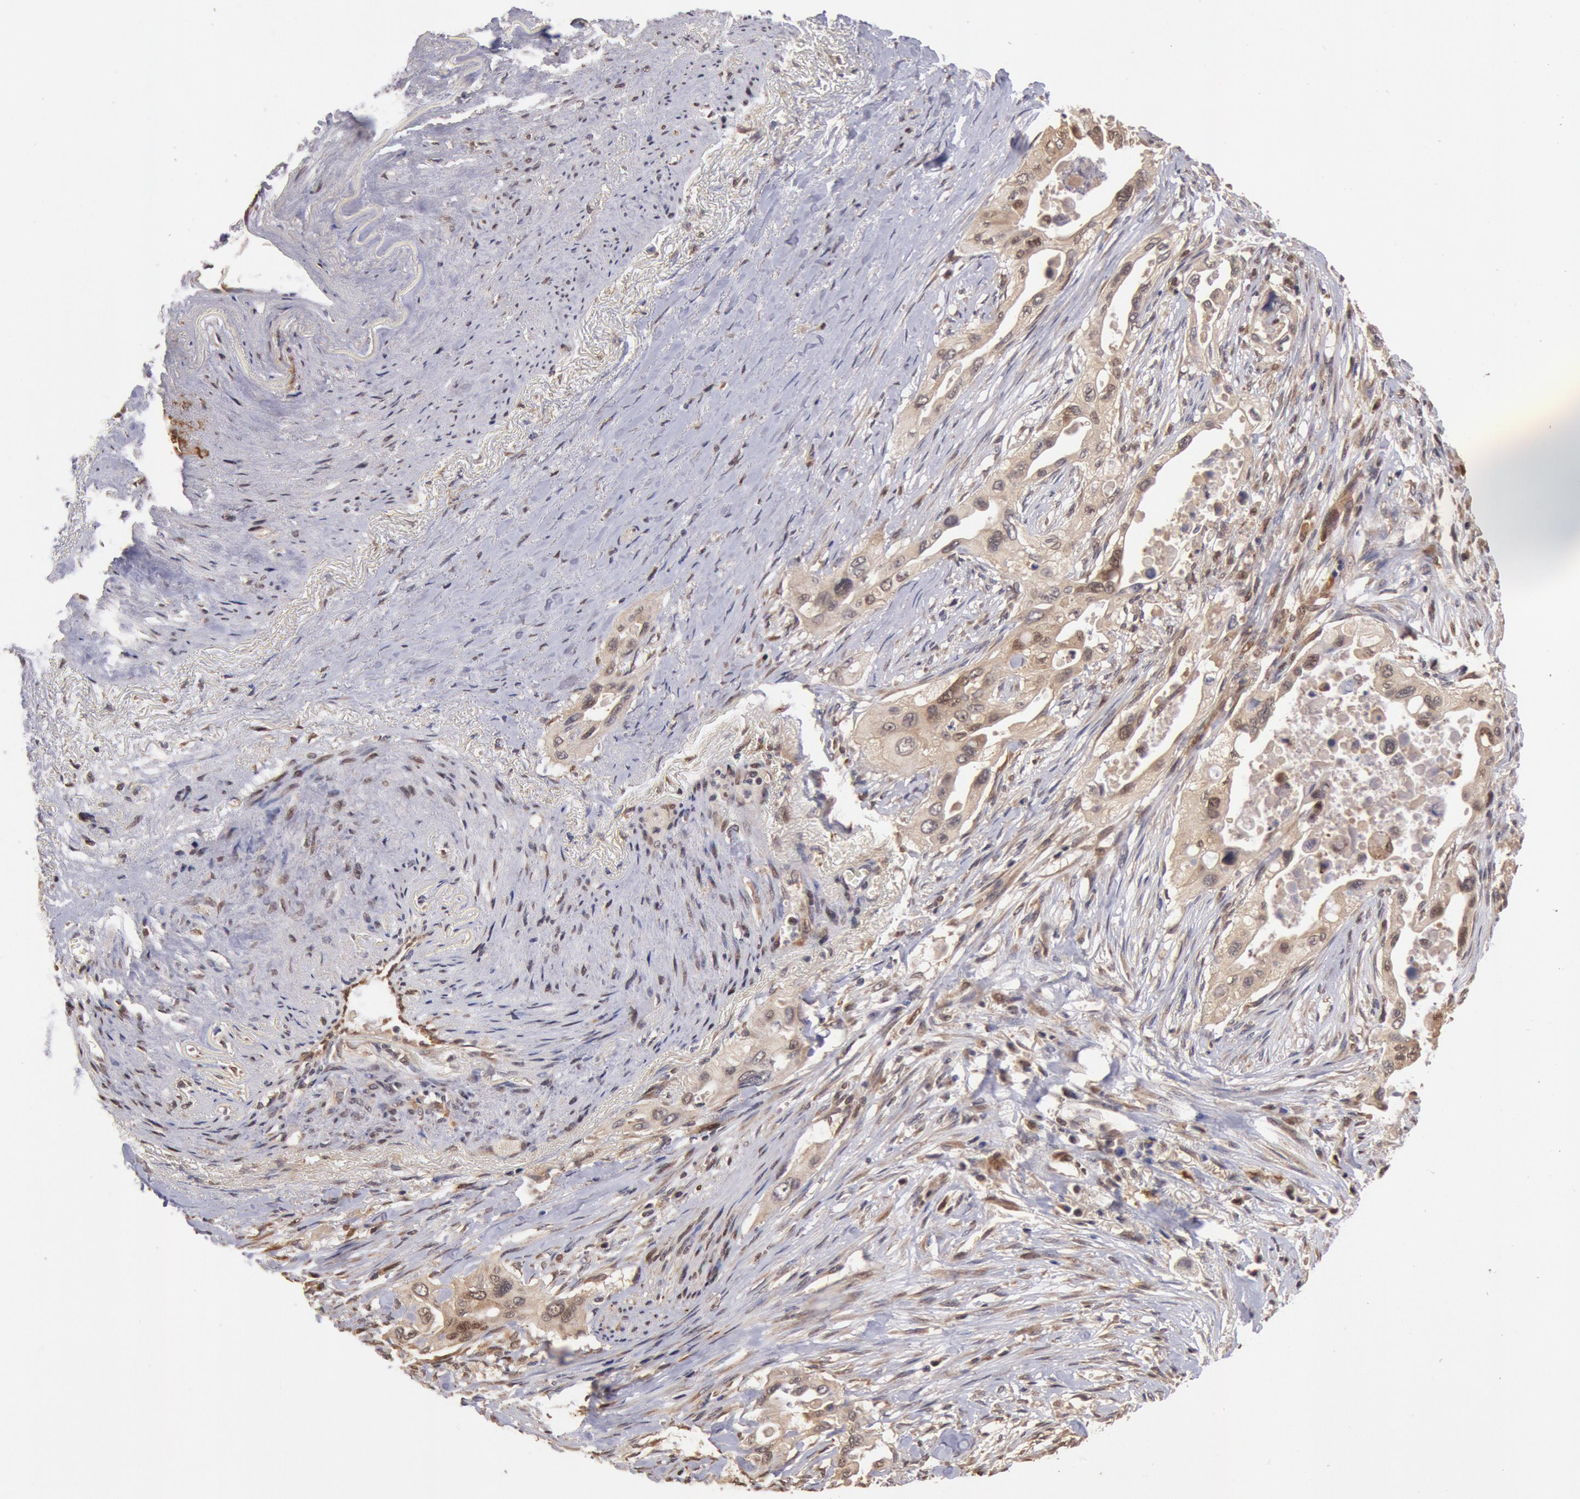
{"staining": {"intensity": "moderate", "quantity": ">75%", "location": "cytoplasmic/membranous,nuclear"}, "tissue": "pancreatic cancer", "cell_type": "Tumor cells", "image_type": "cancer", "snomed": [{"axis": "morphology", "description": "Adenocarcinoma, NOS"}, {"axis": "topography", "description": "Pancreas"}], "caption": "Protein expression analysis of human pancreatic adenocarcinoma reveals moderate cytoplasmic/membranous and nuclear positivity in approximately >75% of tumor cells. Using DAB (3,3'-diaminobenzidine) (brown) and hematoxylin (blue) stains, captured at high magnification using brightfield microscopy.", "gene": "COMT", "patient": {"sex": "male", "age": 77}}